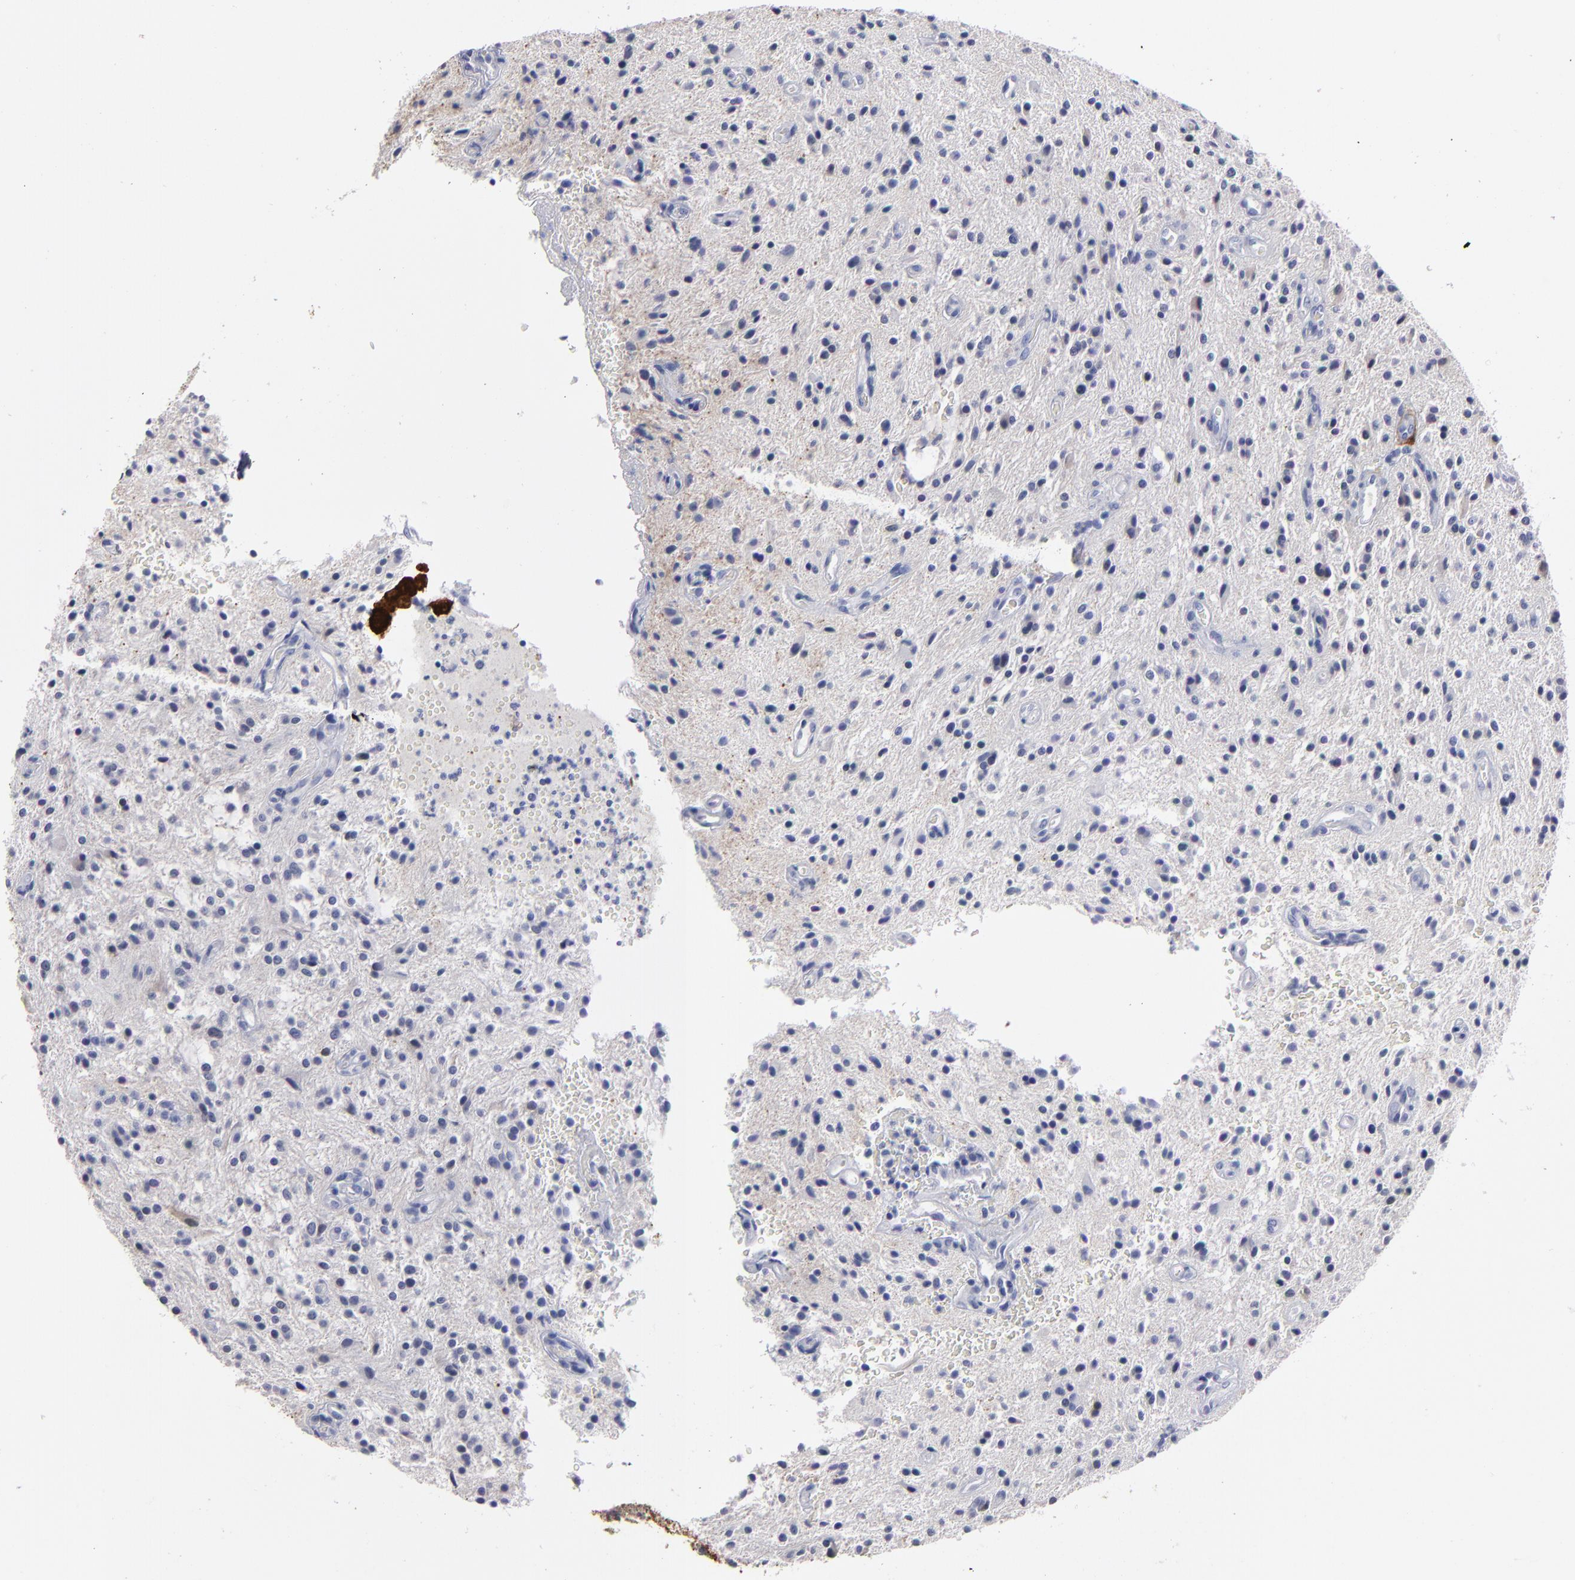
{"staining": {"intensity": "negative", "quantity": "none", "location": "none"}, "tissue": "glioma", "cell_type": "Tumor cells", "image_type": "cancer", "snomed": [{"axis": "morphology", "description": "Glioma, malignant, NOS"}, {"axis": "topography", "description": "Cerebellum"}], "caption": "High power microscopy photomicrograph of an immunohistochemistry image of glioma (malignant), revealing no significant expression in tumor cells. The staining was performed using DAB (3,3'-diaminobenzidine) to visualize the protein expression in brown, while the nuclei were stained in blue with hematoxylin (Magnification: 20x).", "gene": "FABP4", "patient": {"sex": "female", "age": 10}}